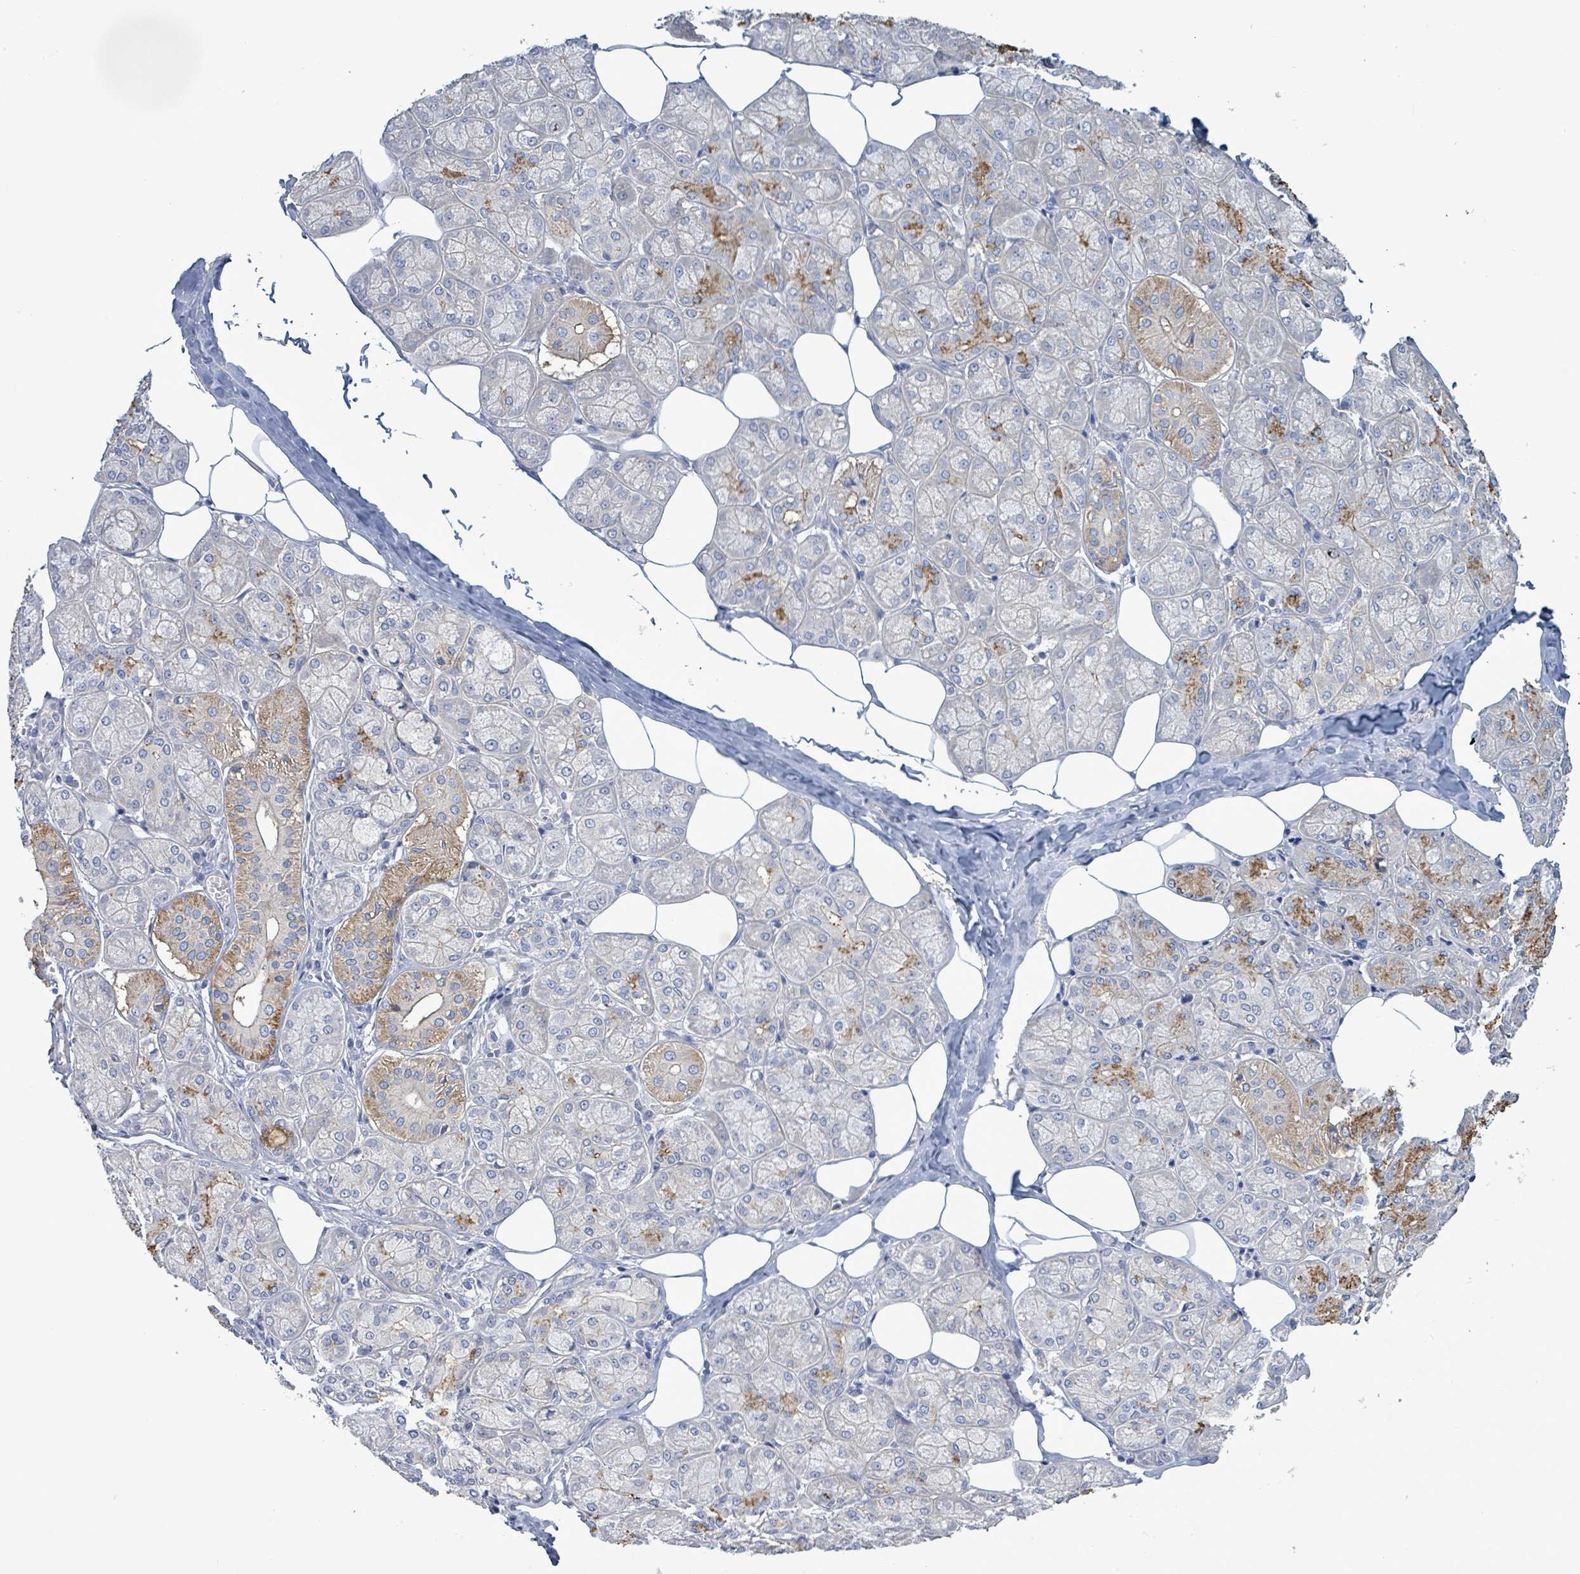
{"staining": {"intensity": "strong", "quantity": "25%-75%", "location": "cytoplasmic/membranous"}, "tissue": "salivary gland", "cell_type": "Glandular cells", "image_type": "normal", "snomed": [{"axis": "morphology", "description": "Normal tissue, NOS"}, {"axis": "topography", "description": "Salivary gland"}], "caption": "High-power microscopy captured an IHC histopathology image of unremarkable salivary gland, revealing strong cytoplasmic/membranous staining in approximately 25%-75% of glandular cells.", "gene": "HRAS", "patient": {"sex": "male", "age": 74}}